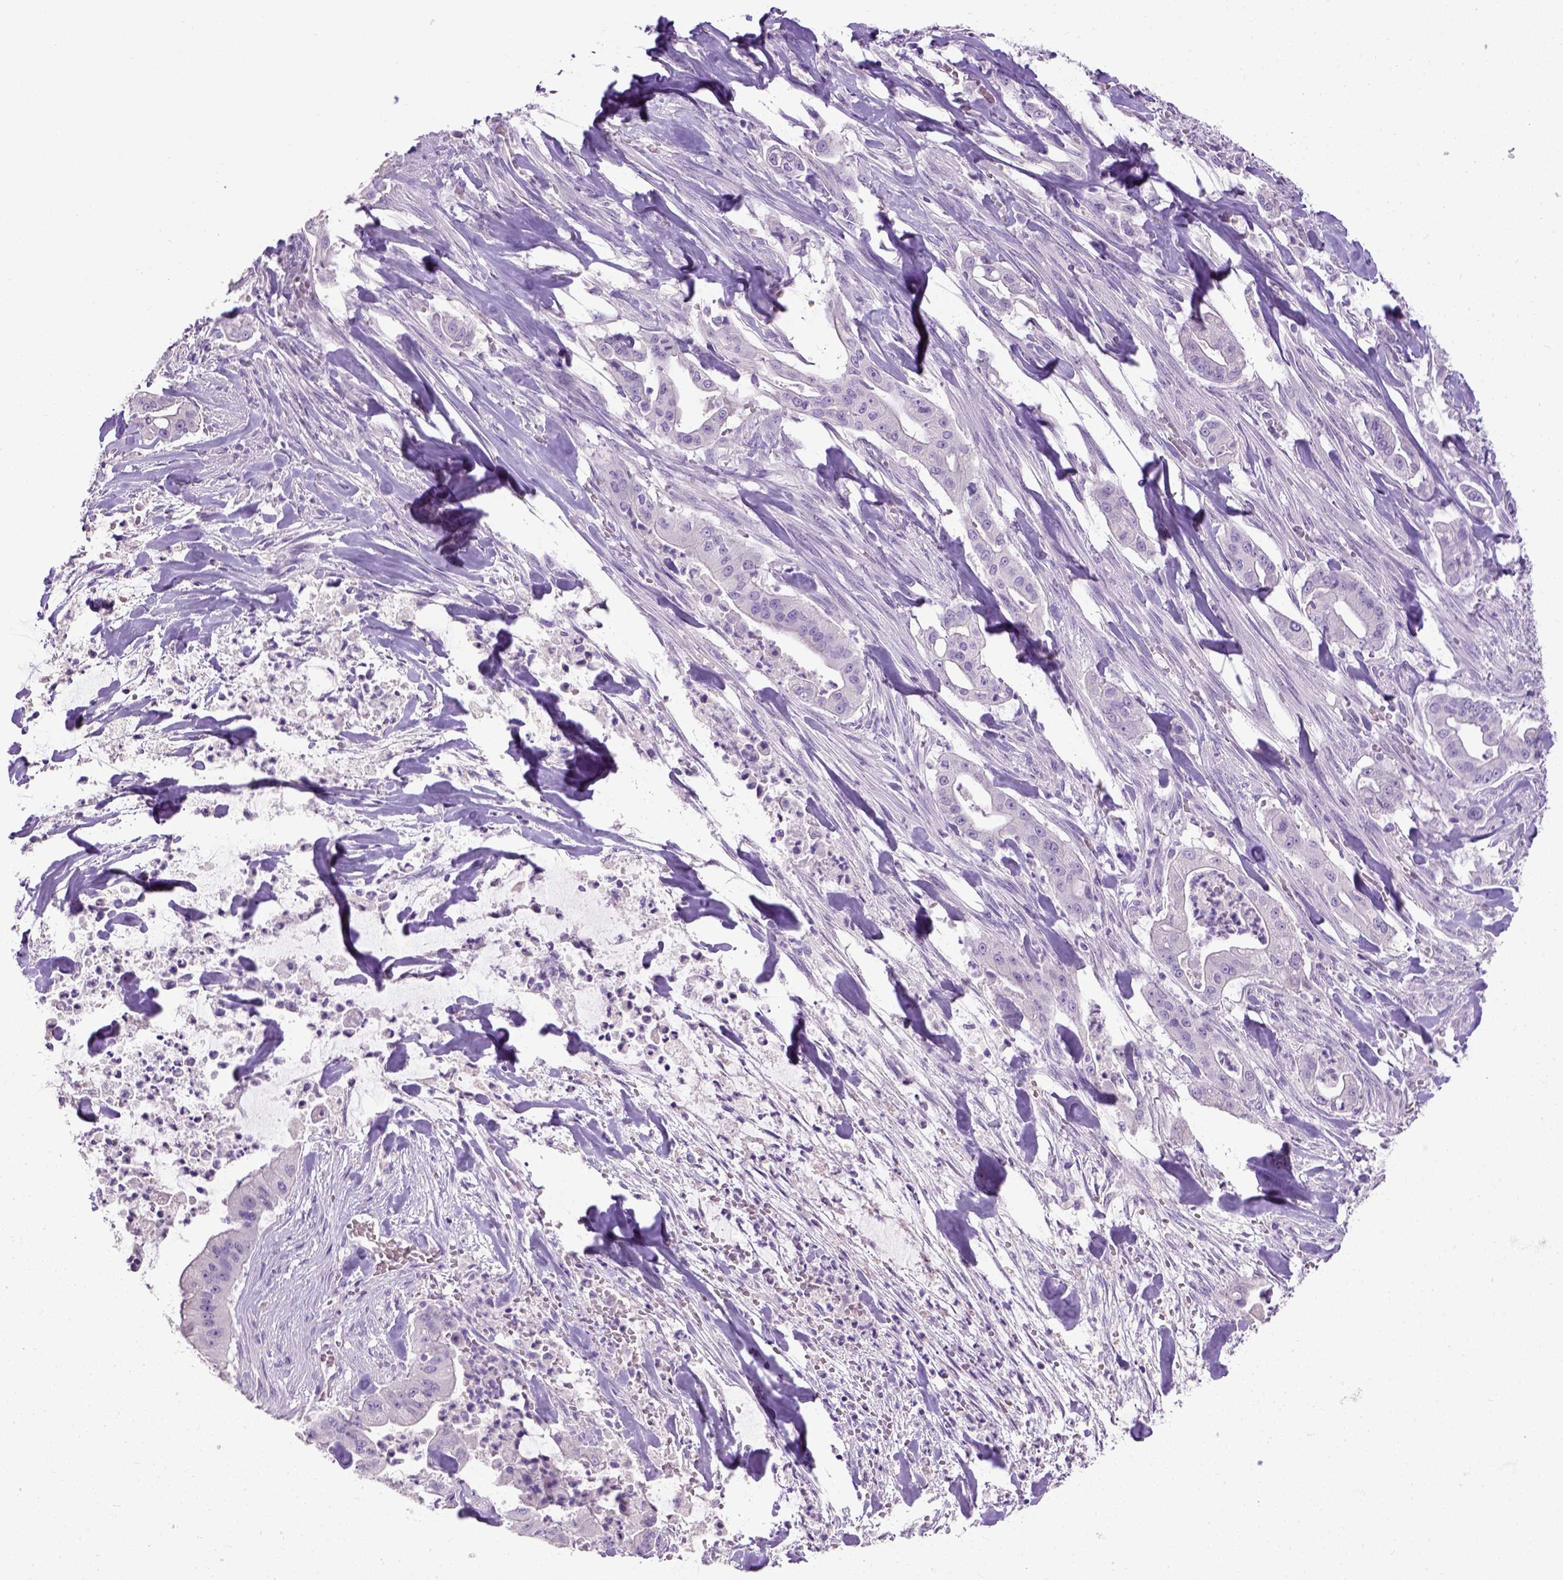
{"staining": {"intensity": "negative", "quantity": "none", "location": "none"}, "tissue": "pancreatic cancer", "cell_type": "Tumor cells", "image_type": "cancer", "snomed": [{"axis": "morphology", "description": "Normal tissue, NOS"}, {"axis": "morphology", "description": "Inflammation, NOS"}, {"axis": "morphology", "description": "Adenocarcinoma, NOS"}, {"axis": "topography", "description": "Pancreas"}], "caption": "High magnification brightfield microscopy of adenocarcinoma (pancreatic) stained with DAB (3,3'-diaminobenzidine) (brown) and counterstained with hematoxylin (blue): tumor cells show no significant positivity.", "gene": "CYP24A1", "patient": {"sex": "male", "age": 57}}